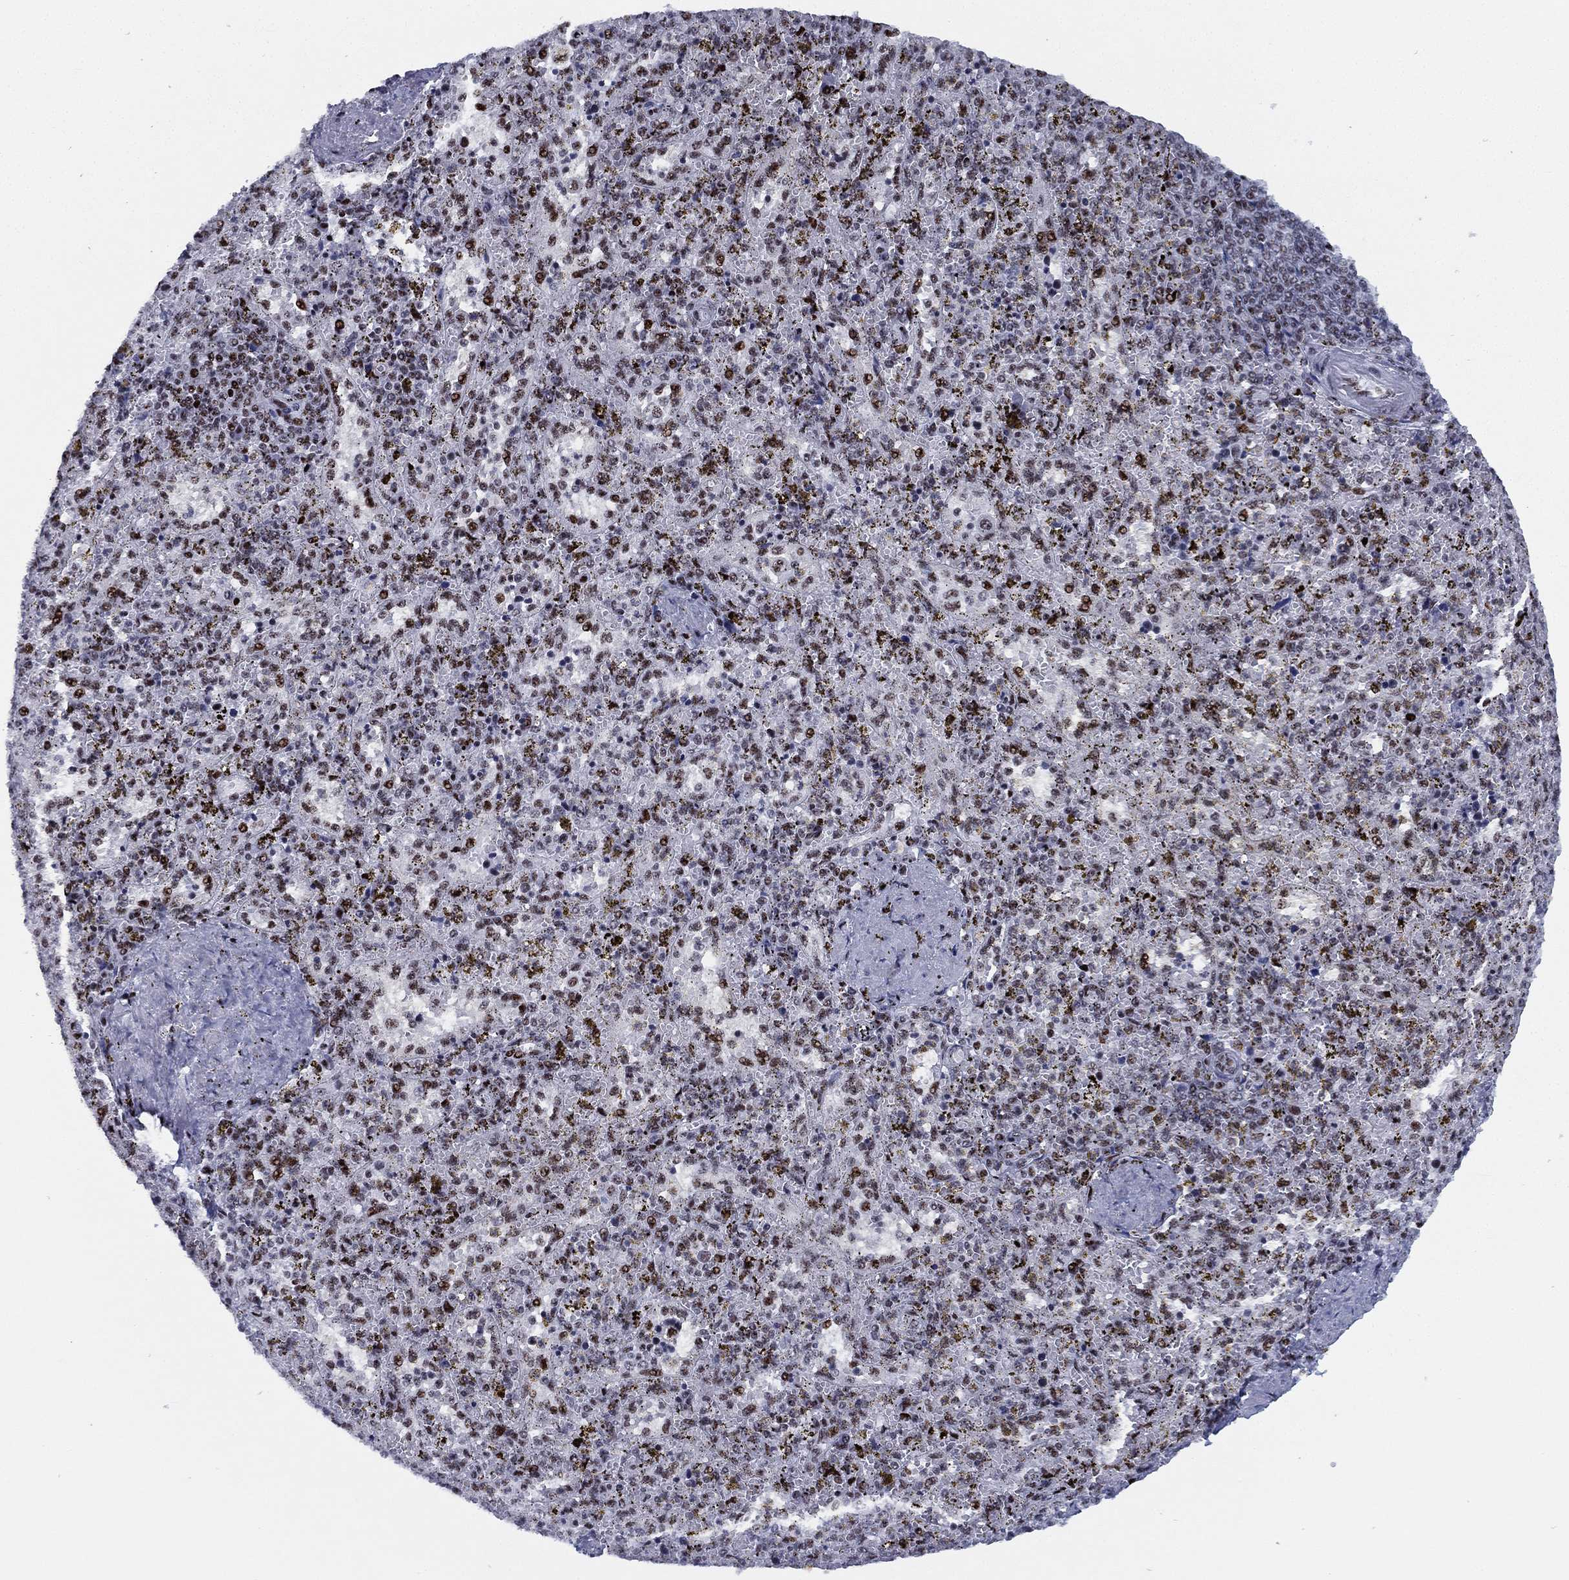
{"staining": {"intensity": "strong", "quantity": "25%-75%", "location": "nuclear"}, "tissue": "spleen", "cell_type": "Cells in red pulp", "image_type": "normal", "snomed": [{"axis": "morphology", "description": "Normal tissue, NOS"}, {"axis": "topography", "description": "Spleen"}], "caption": "Spleen stained with immunohistochemistry exhibits strong nuclear positivity in about 25%-75% of cells in red pulp.", "gene": "CYB561D2", "patient": {"sex": "female", "age": 50}}